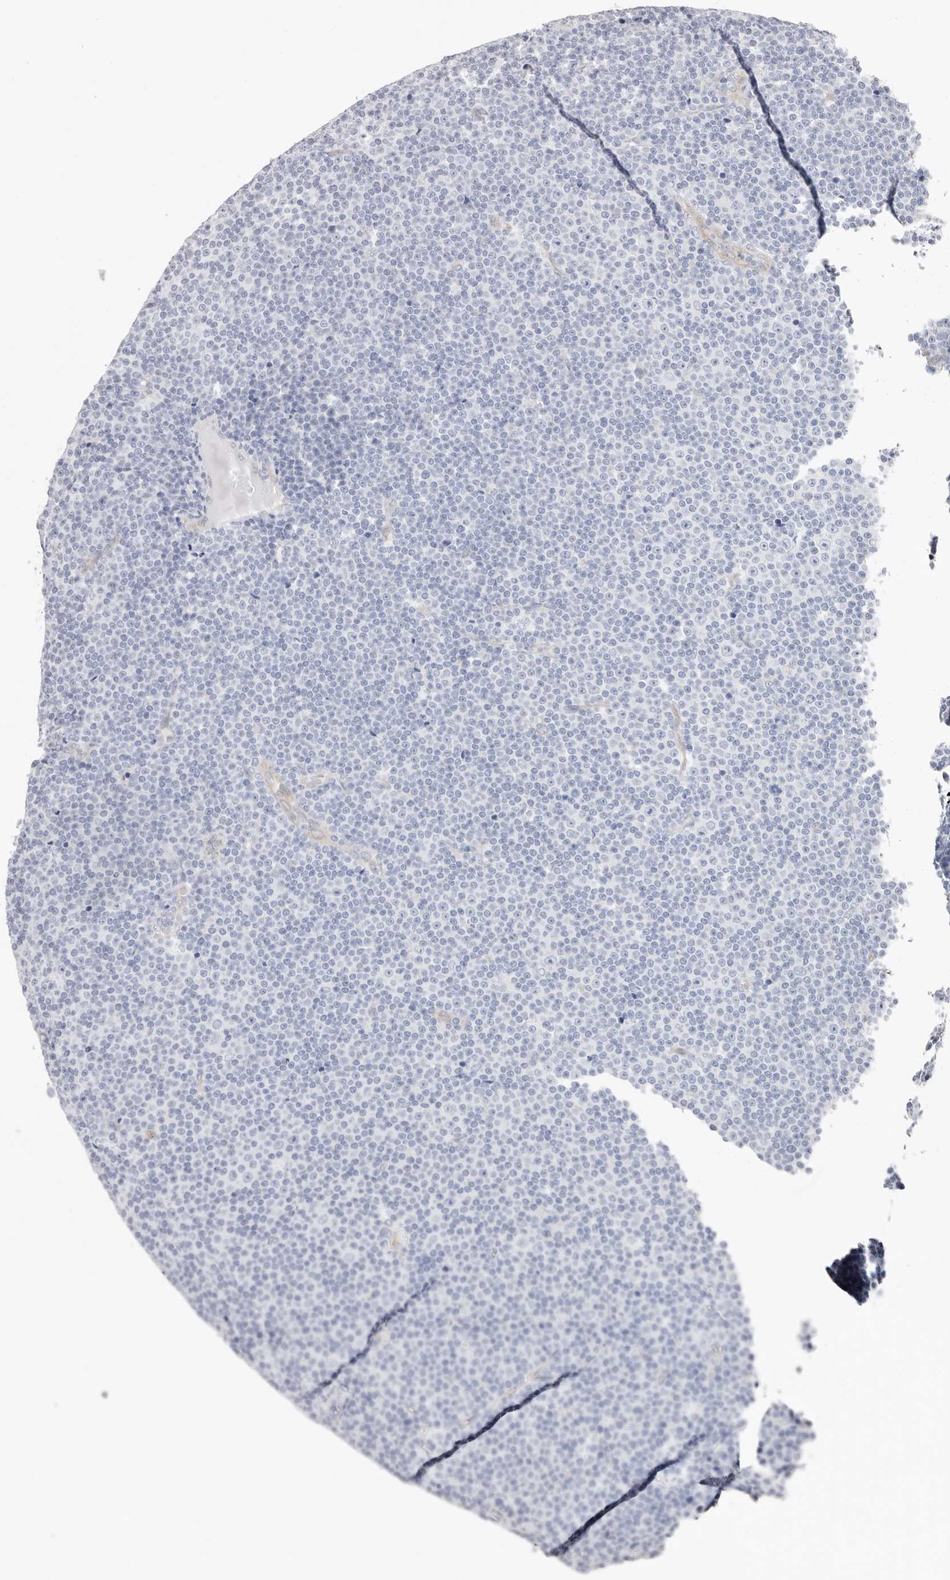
{"staining": {"intensity": "negative", "quantity": "none", "location": "none"}, "tissue": "lymphoma", "cell_type": "Tumor cells", "image_type": "cancer", "snomed": [{"axis": "morphology", "description": "Malignant lymphoma, non-Hodgkin's type, Low grade"}, {"axis": "topography", "description": "Lymph node"}], "caption": "An immunohistochemistry (IHC) image of malignant lymphoma, non-Hodgkin's type (low-grade) is shown. There is no staining in tumor cells of malignant lymphoma, non-Hodgkin's type (low-grade). The staining was performed using DAB to visualize the protein expression in brown, while the nuclei were stained in blue with hematoxylin (Magnification: 20x).", "gene": "PKDCC", "patient": {"sex": "female", "age": 67}}